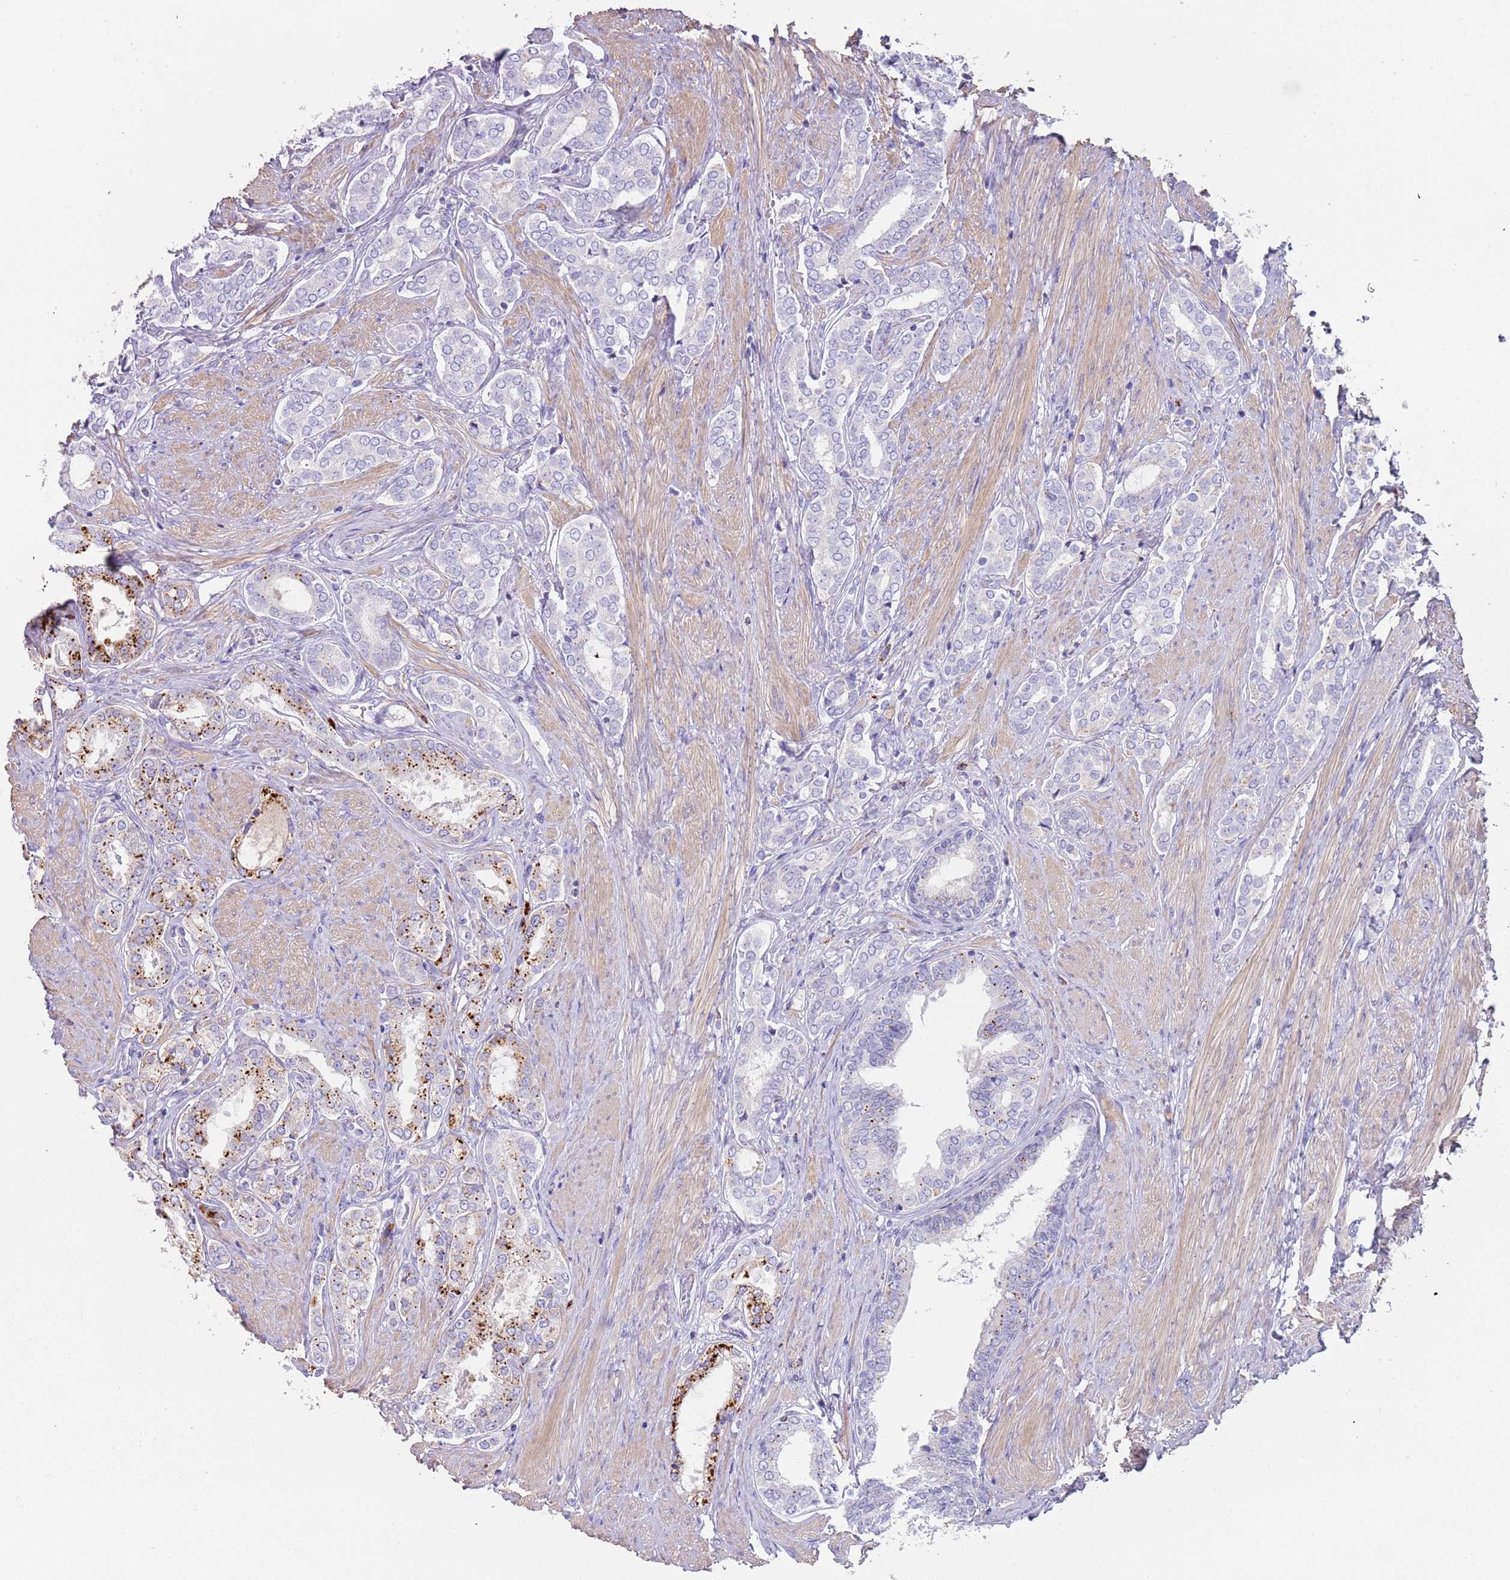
{"staining": {"intensity": "strong", "quantity": "25%-75%", "location": "cytoplasmic/membranous"}, "tissue": "prostate cancer", "cell_type": "Tumor cells", "image_type": "cancer", "snomed": [{"axis": "morphology", "description": "Adenocarcinoma, High grade"}, {"axis": "topography", "description": "Prostate"}], "caption": "A micrograph of prostate cancer (high-grade adenocarcinoma) stained for a protein displays strong cytoplasmic/membranous brown staining in tumor cells.", "gene": "LRRN3", "patient": {"sex": "male", "age": 71}}